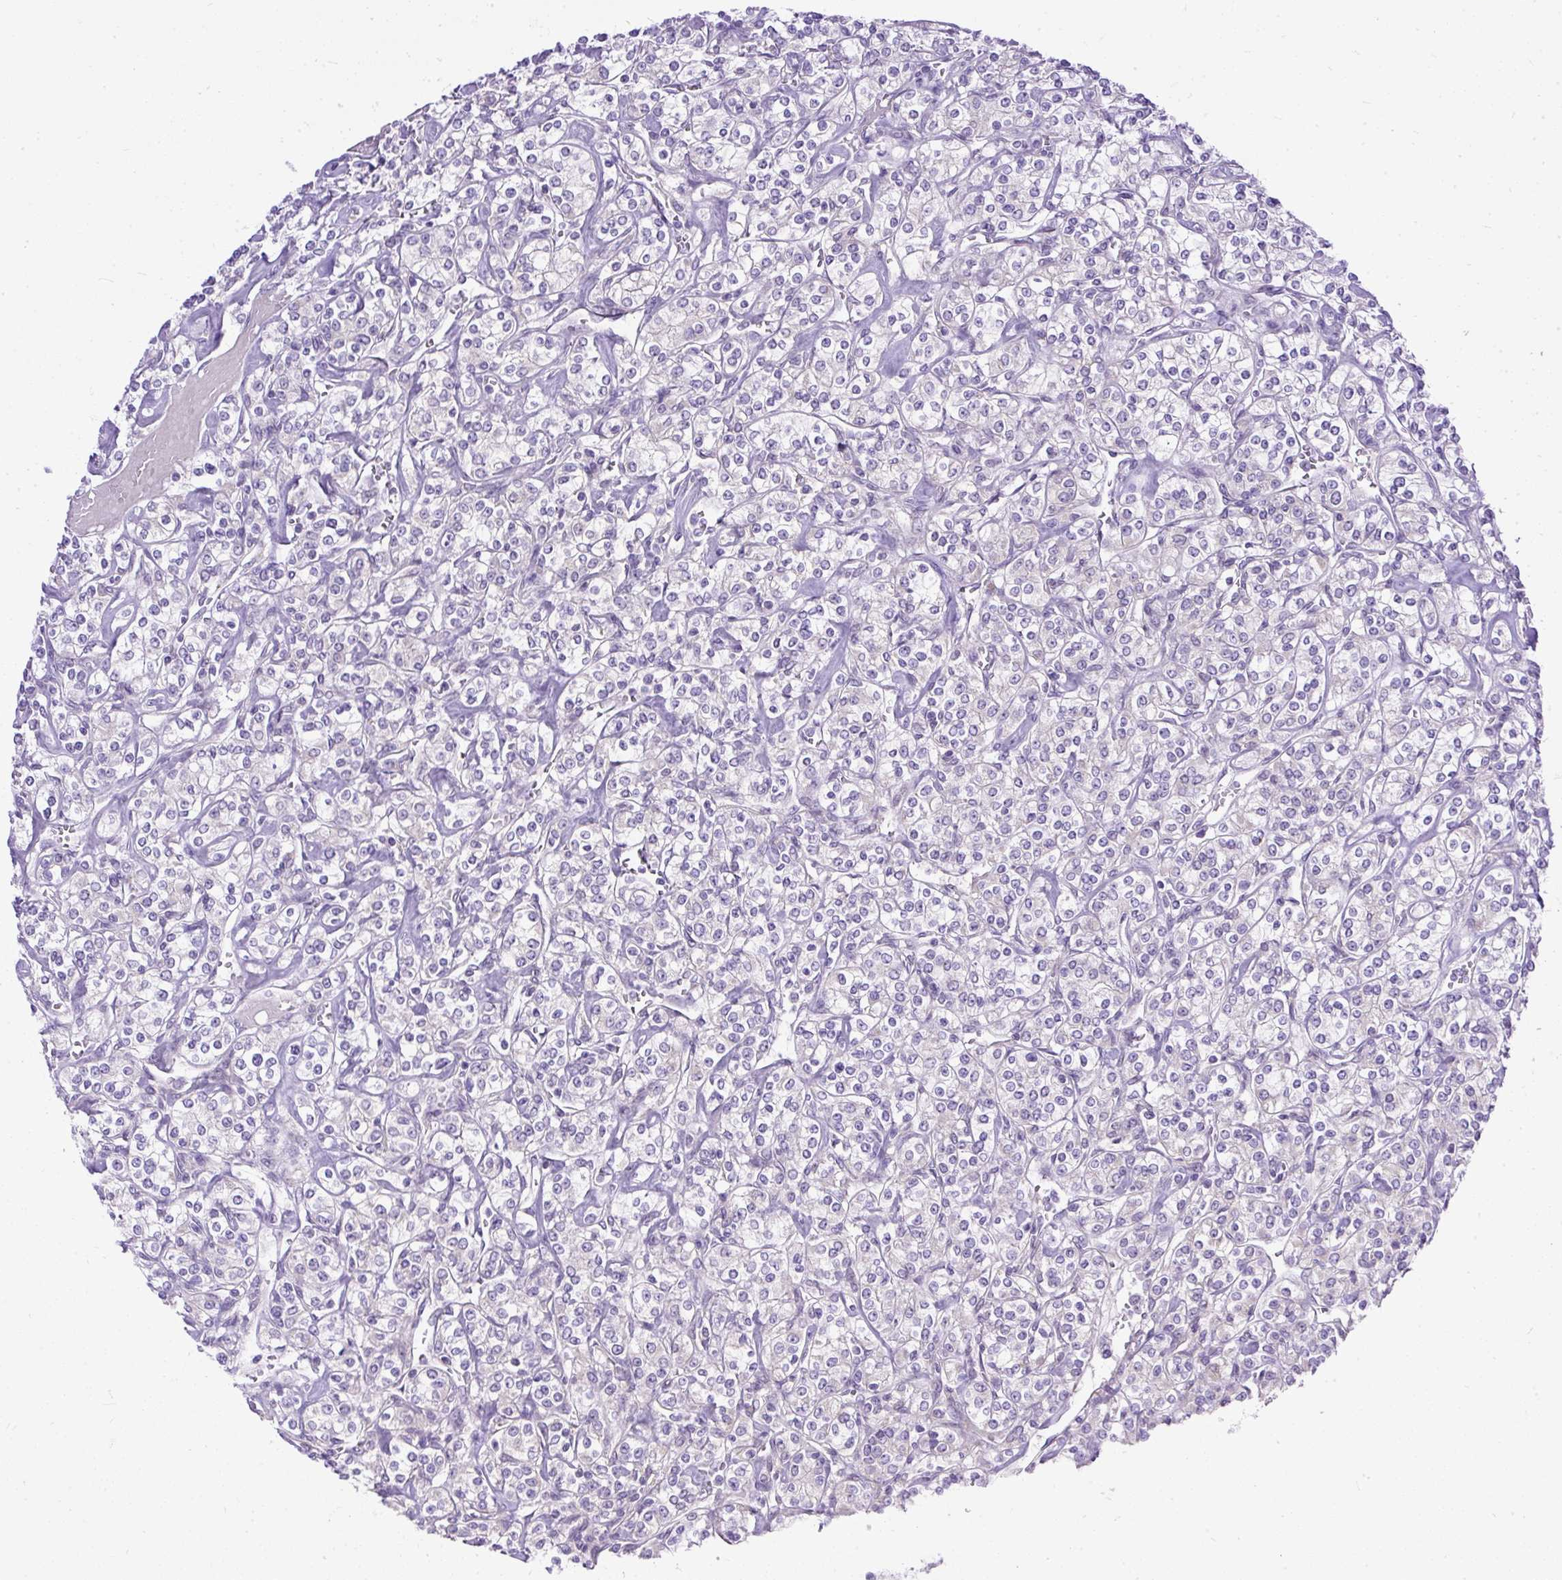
{"staining": {"intensity": "negative", "quantity": "none", "location": "none"}, "tissue": "renal cancer", "cell_type": "Tumor cells", "image_type": "cancer", "snomed": [{"axis": "morphology", "description": "Adenocarcinoma, NOS"}, {"axis": "topography", "description": "Kidney"}], "caption": "Photomicrograph shows no significant protein staining in tumor cells of renal cancer (adenocarcinoma). Brightfield microscopy of immunohistochemistry (IHC) stained with DAB (brown) and hematoxylin (blue), captured at high magnification.", "gene": "AMFR", "patient": {"sex": "male", "age": 77}}